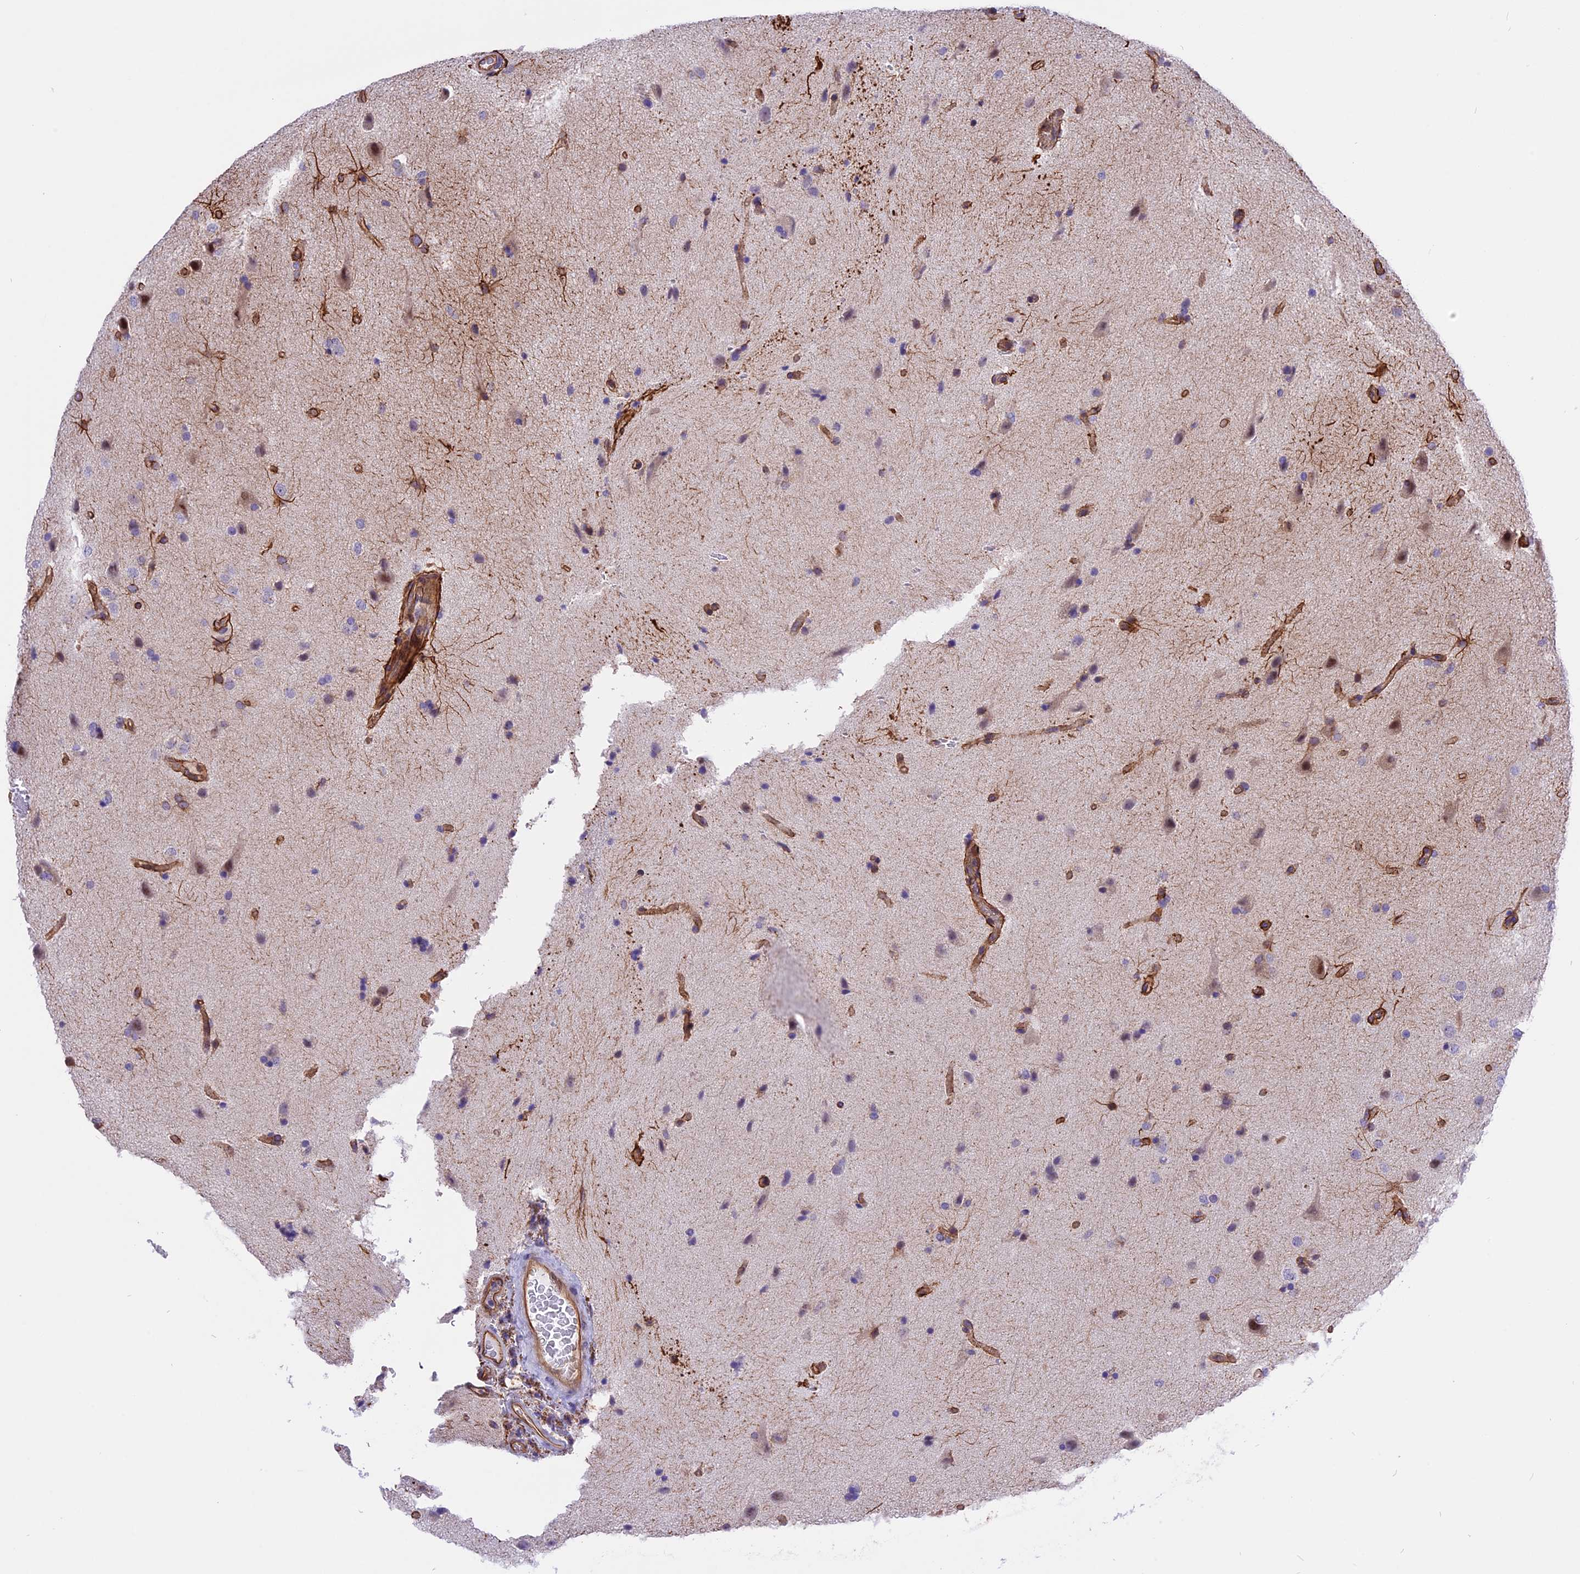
{"staining": {"intensity": "negative", "quantity": "none", "location": "none"}, "tissue": "glioma", "cell_type": "Tumor cells", "image_type": "cancer", "snomed": [{"axis": "morphology", "description": "Glioma, malignant, High grade"}, {"axis": "topography", "description": "Brain"}], "caption": "High power microscopy micrograph of an immunohistochemistry (IHC) photomicrograph of glioma, revealing no significant expression in tumor cells.", "gene": "R3HDM4", "patient": {"sex": "male", "age": 72}}